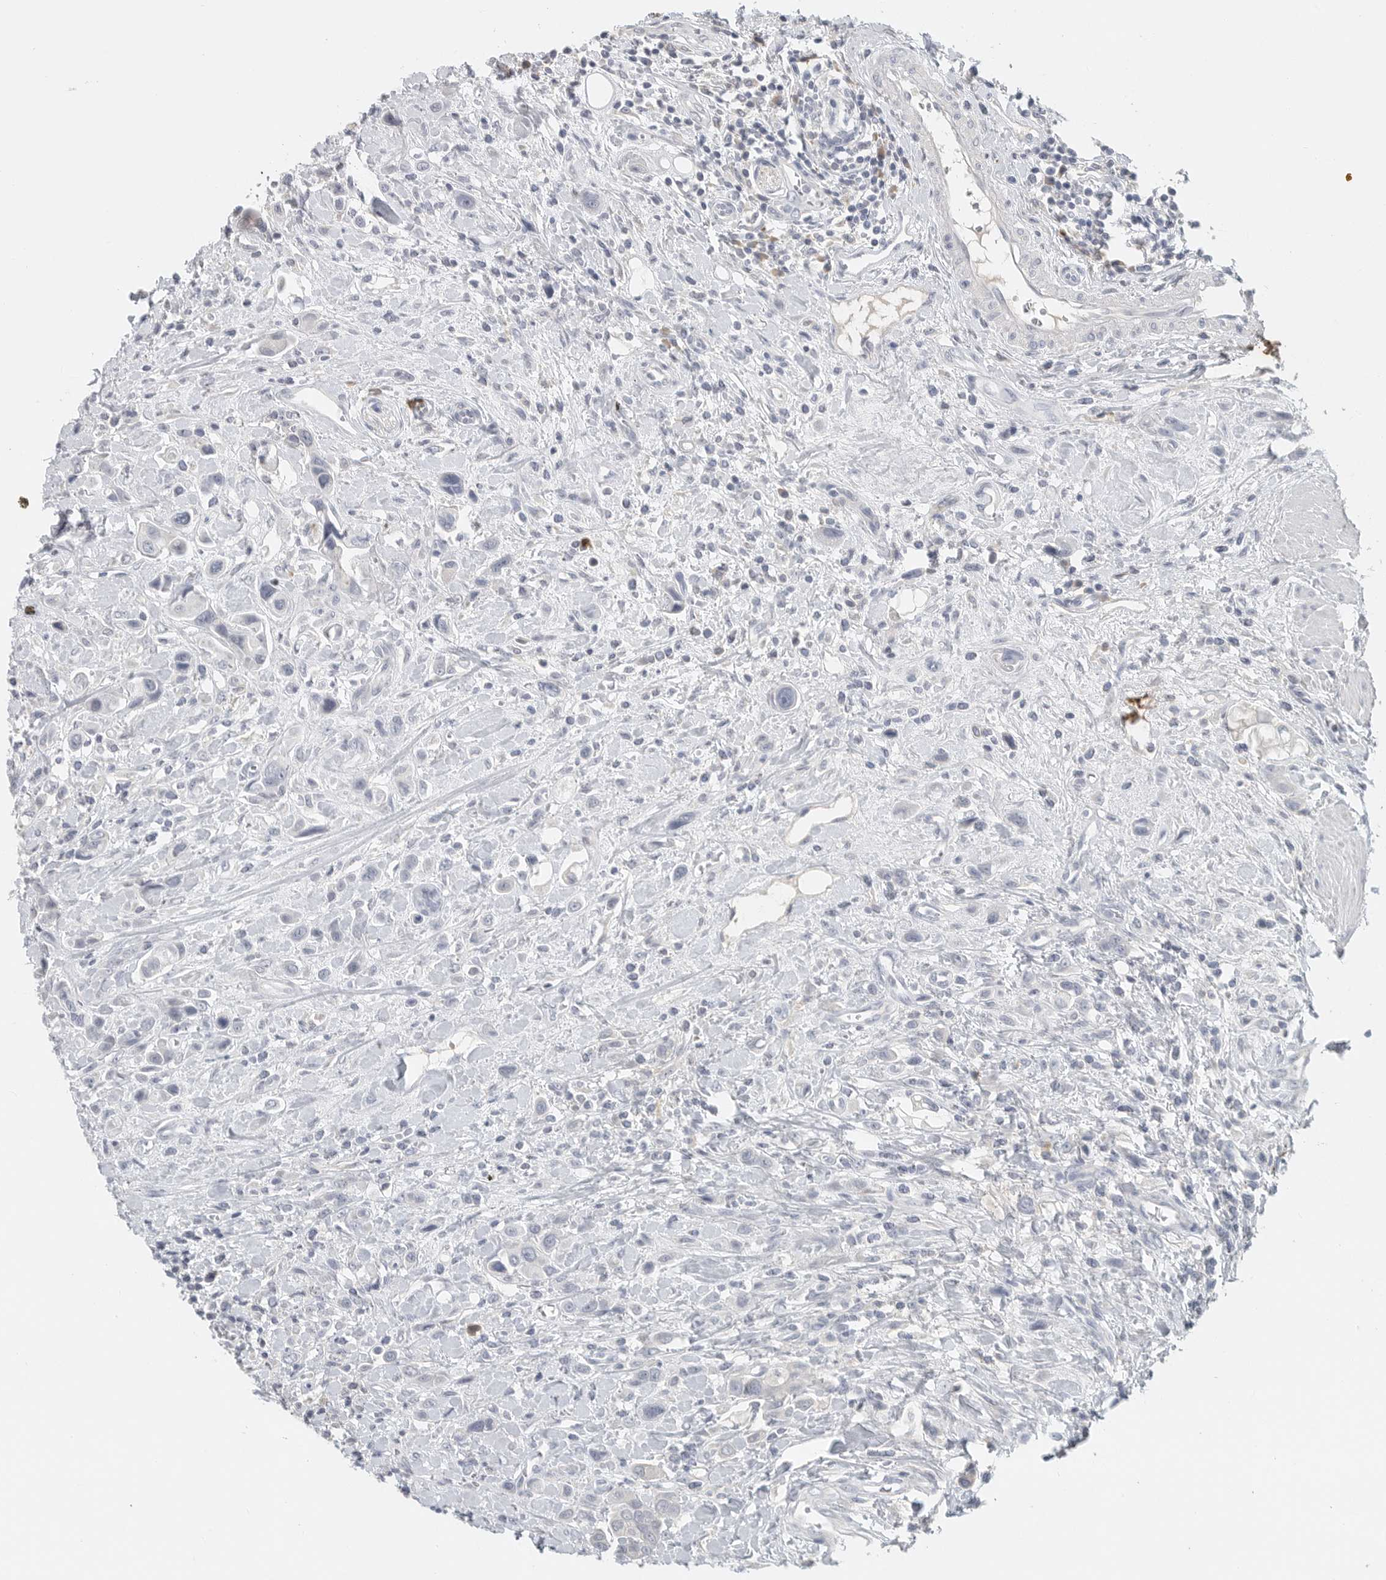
{"staining": {"intensity": "negative", "quantity": "none", "location": "none"}, "tissue": "urothelial cancer", "cell_type": "Tumor cells", "image_type": "cancer", "snomed": [{"axis": "morphology", "description": "Urothelial carcinoma, High grade"}, {"axis": "topography", "description": "Urinary bladder"}], "caption": "IHC of human high-grade urothelial carcinoma exhibits no staining in tumor cells.", "gene": "PAM", "patient": {"sex": "male", "age": 50}}